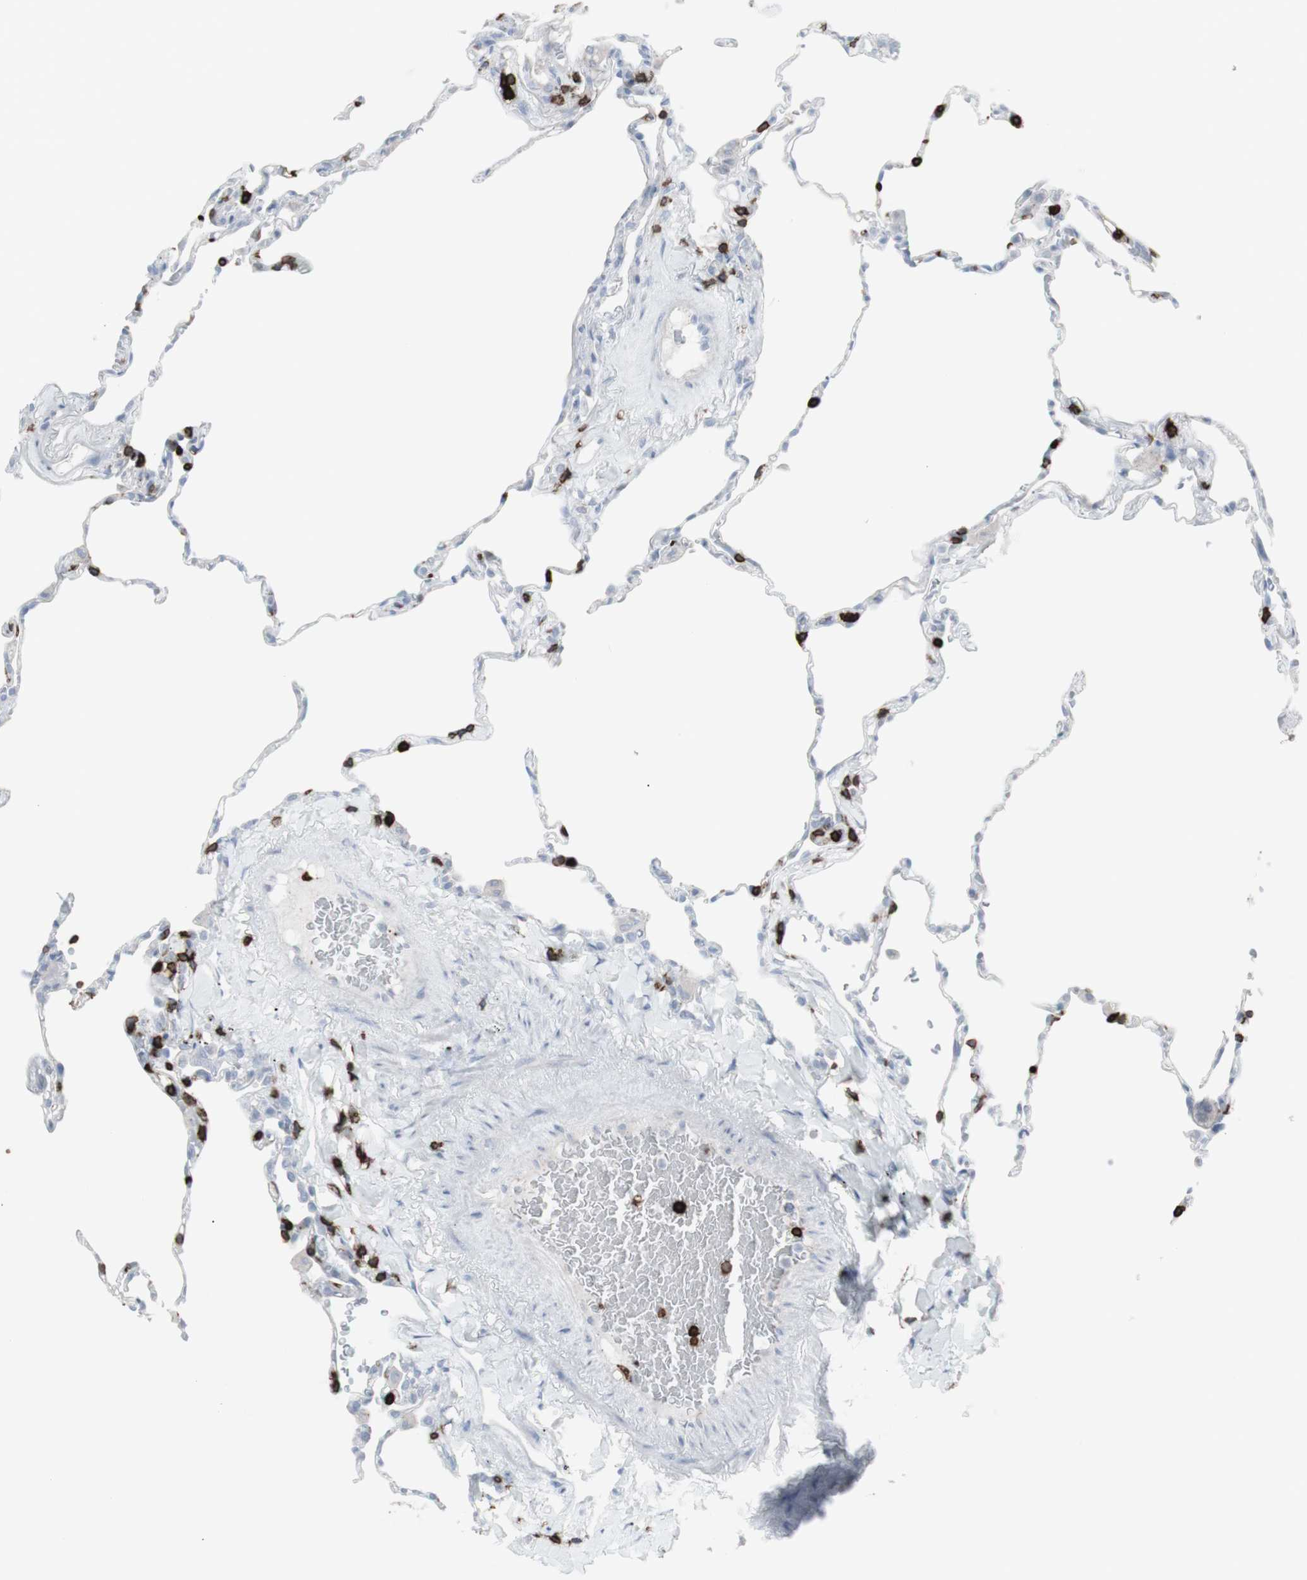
{"staining": {"intensity": "strong", "quantity": "<25%", "location": "cytoplasmic/membranous"}, "tissue": "lung", "cell_type": "Alveolar cells", "image_type": "normal", "snomed": [{"axis": "morphology", "description": "Normal tissue, NOS"}, {"axis": "topography", "description": "Lung"}], "caption": "An IHC image of normal tissue is shown. Protein staining in brown shows strong cytoplasmic/membranous positivity in lung within alveolar cells.", "gene": "CD247", "patient": {"sex": "male", "age": 59}}